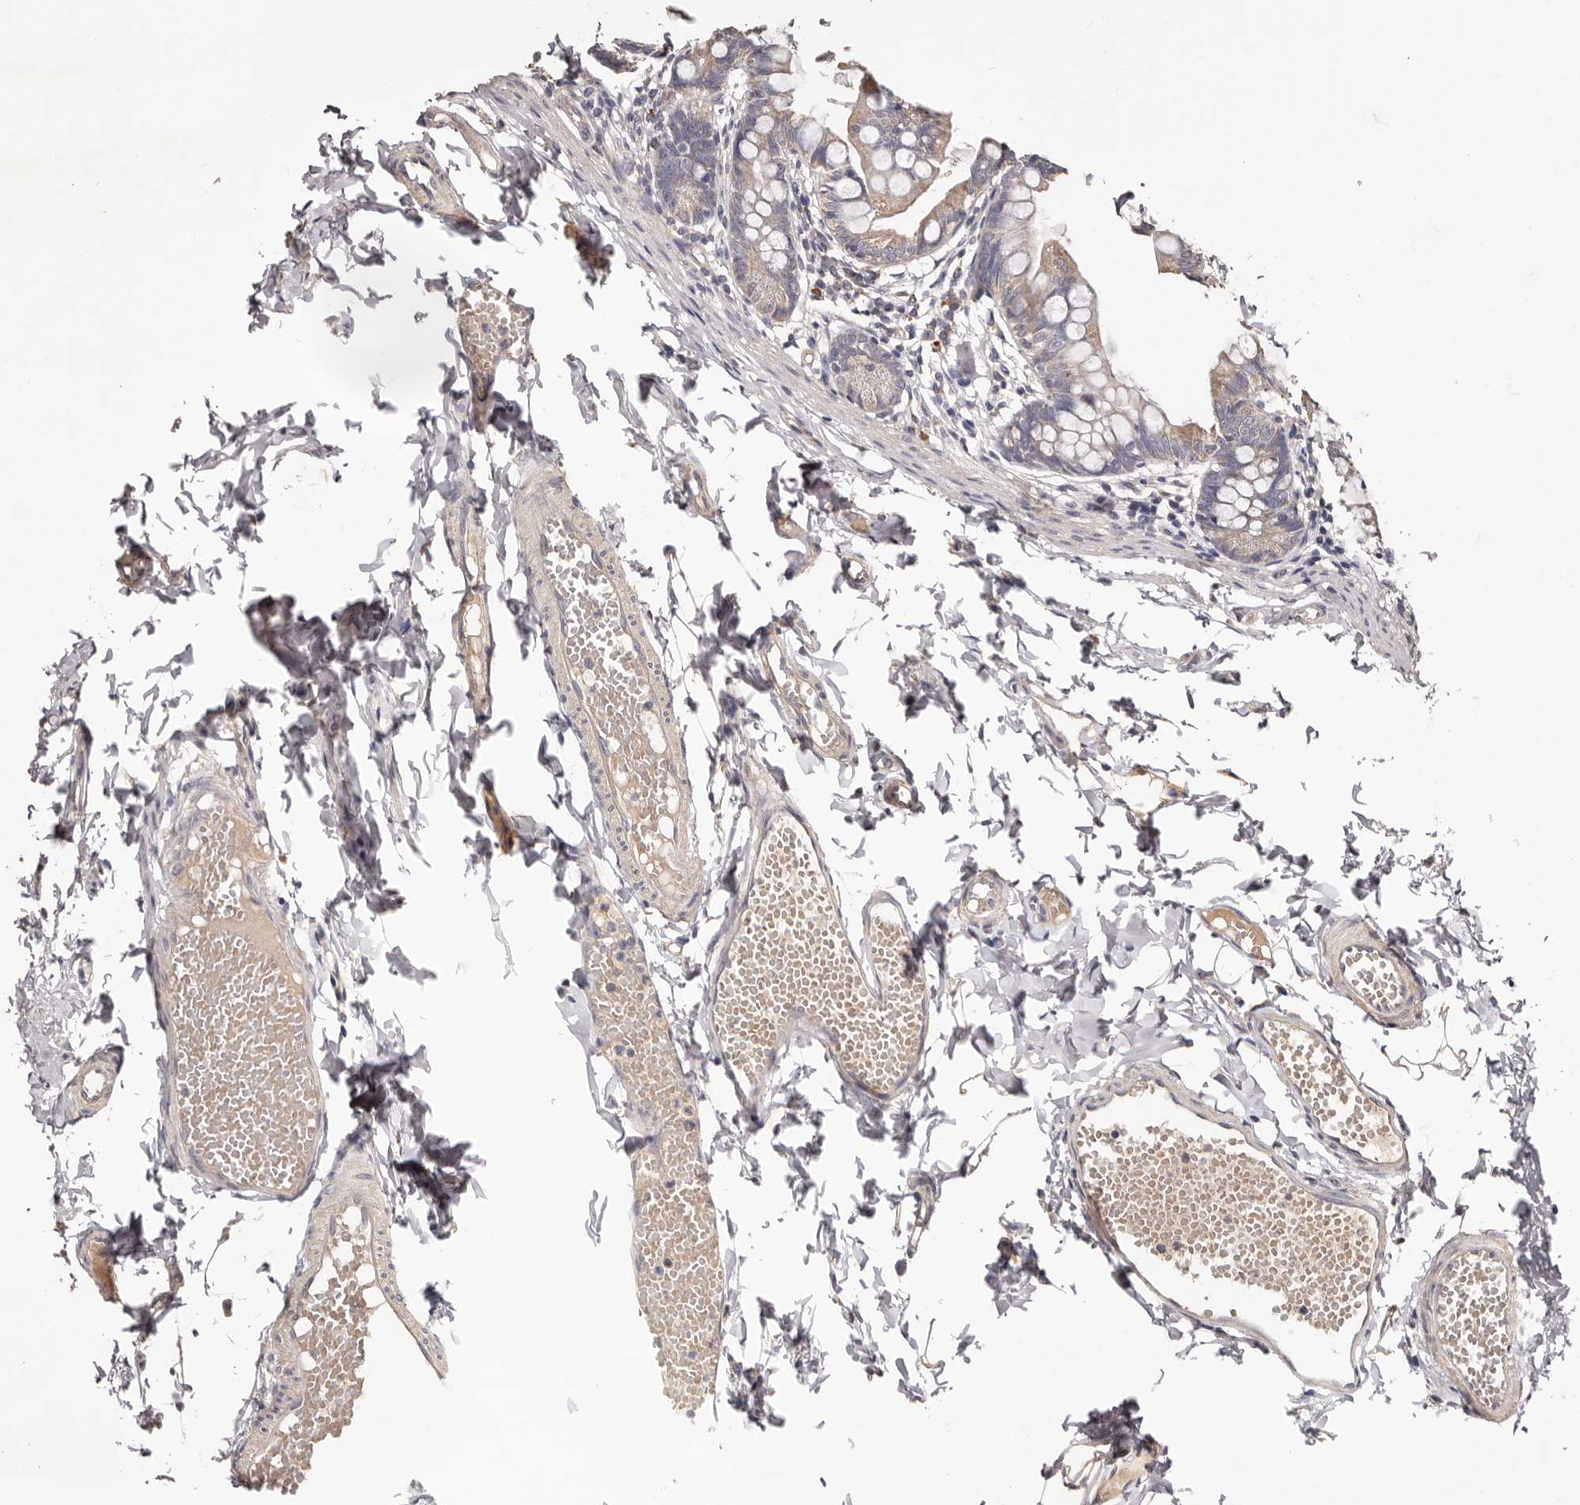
{"staining": {"intensity": "weak", "quantity": "25%-75%", "location": "cytoplasmic/membranous"}, "tissue": "small intestine", "cell_type": "Glandular cells", "image_type": "normal", "snomed": [{"axis": "morphology", "description": "Normal tissue, NOS"}, {"axis": "topography", "description": "Small intestine"}], "caption": "Immunohistochemistry (IHC) of normal human small intestine displays low levels of weak cytoplasmic/membranous expression in about 25%-75% of glandular cells.", "gene": "ETNK1", "patient": {"sex": "male", "age": 7}}